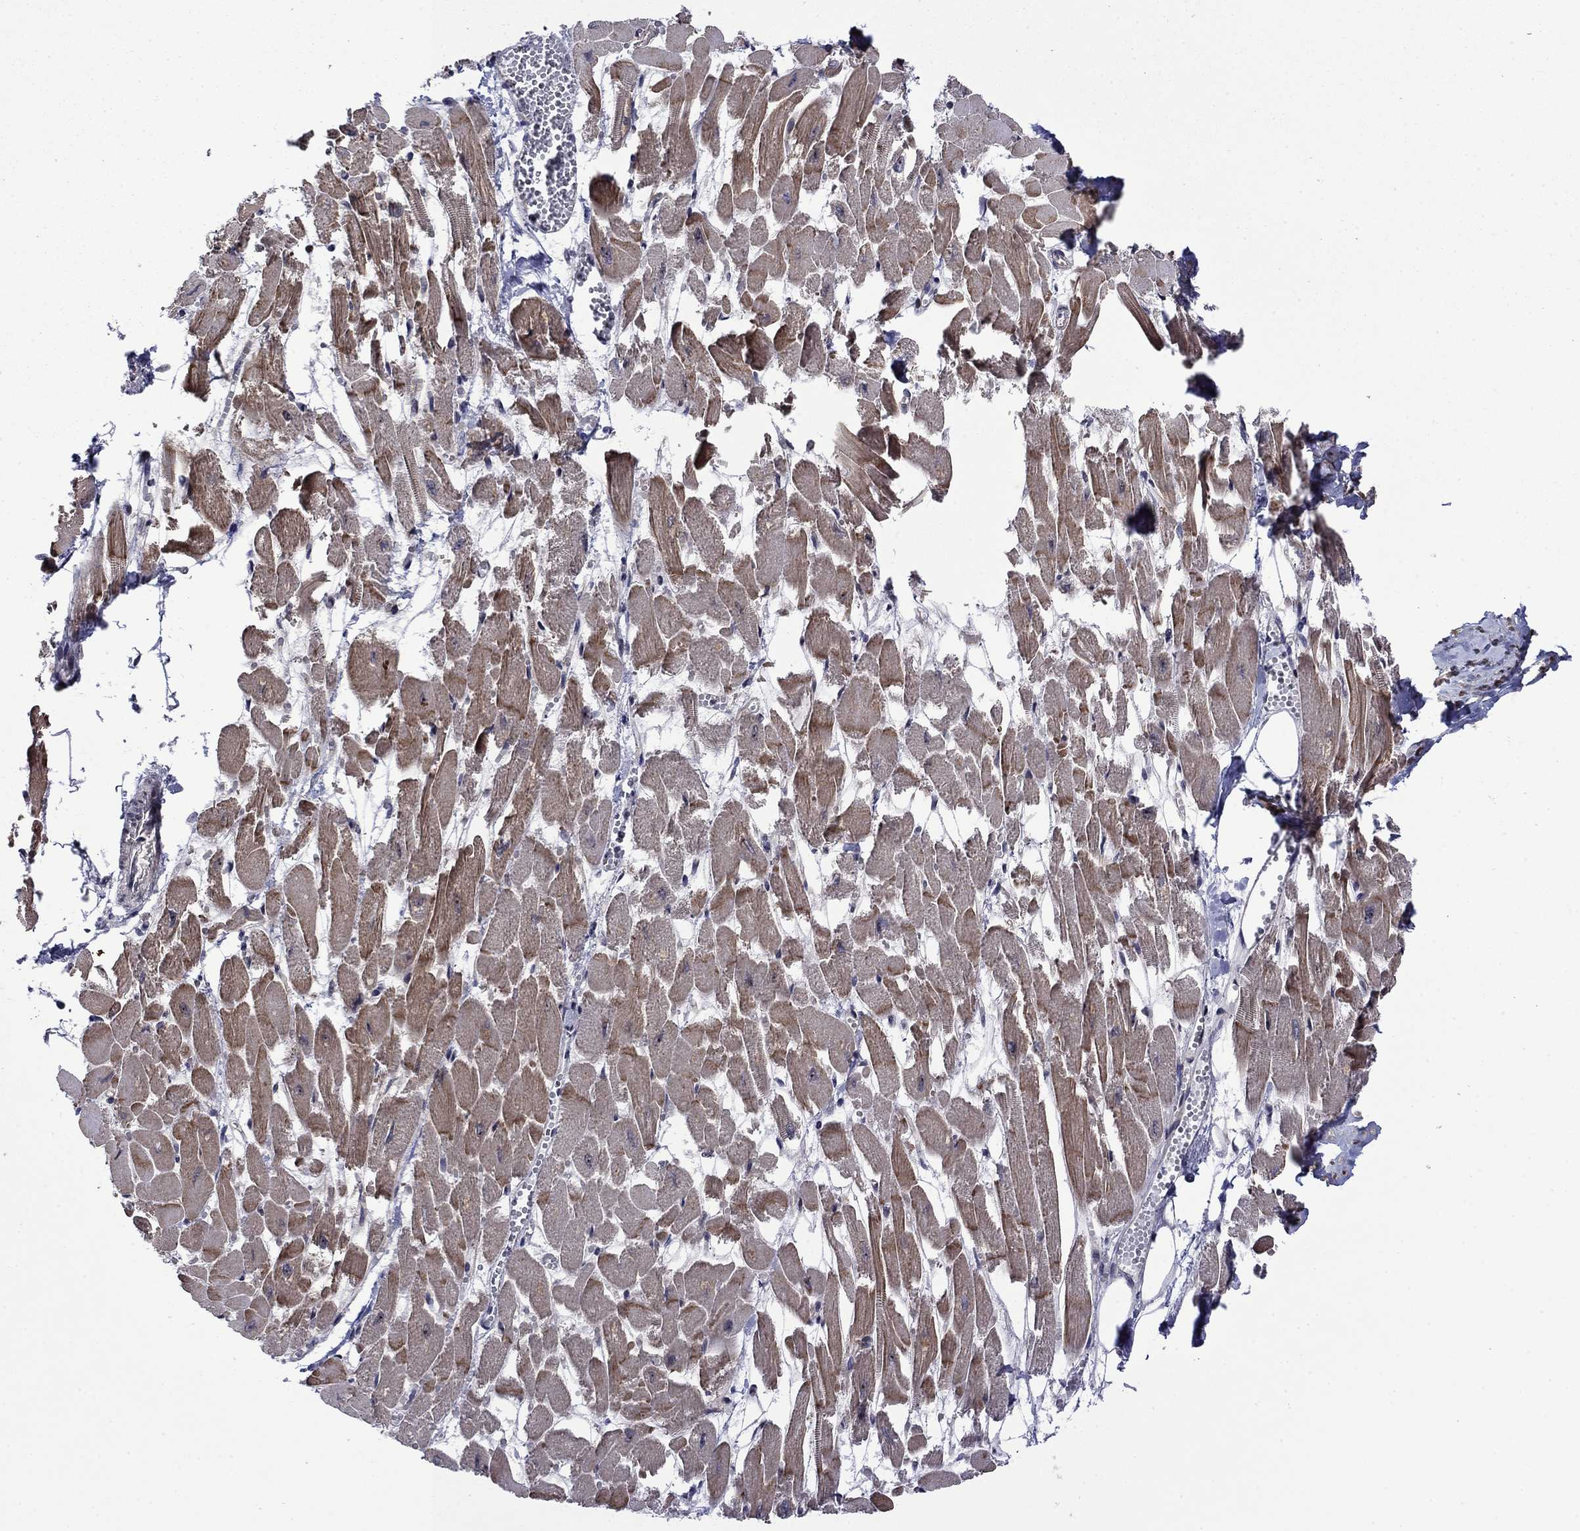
{"staining": {"intensity": "moderate", "quantity": "25%-75%", "location": "cytoplasmic/membranous"}, "tissue": "heart muscle", "cell_type": "Cardiomyocytes", "image_type": "normal", "snomed": [{"axis": "morphology", "description": "Normal tissue, NOS"}, {"axis": "topography", "description": "Heart"}], "caption": "Immunohistochemistry (IHC) staining of benign heart muscle, which shows medium levels of moderate cytoplasmic/membranous positivity in about 25%-75% of cardiomyocytes indicating moderate cytoplasmic/membranous protein positivity. The staining was performed using DAB (3,3'-diaminobenzidine) (brown) for protein detection and nuclei were counterstained in hematoxylin (blue).", "gene": "SURF2", "patient": {"sex": "female", "age": 52}}